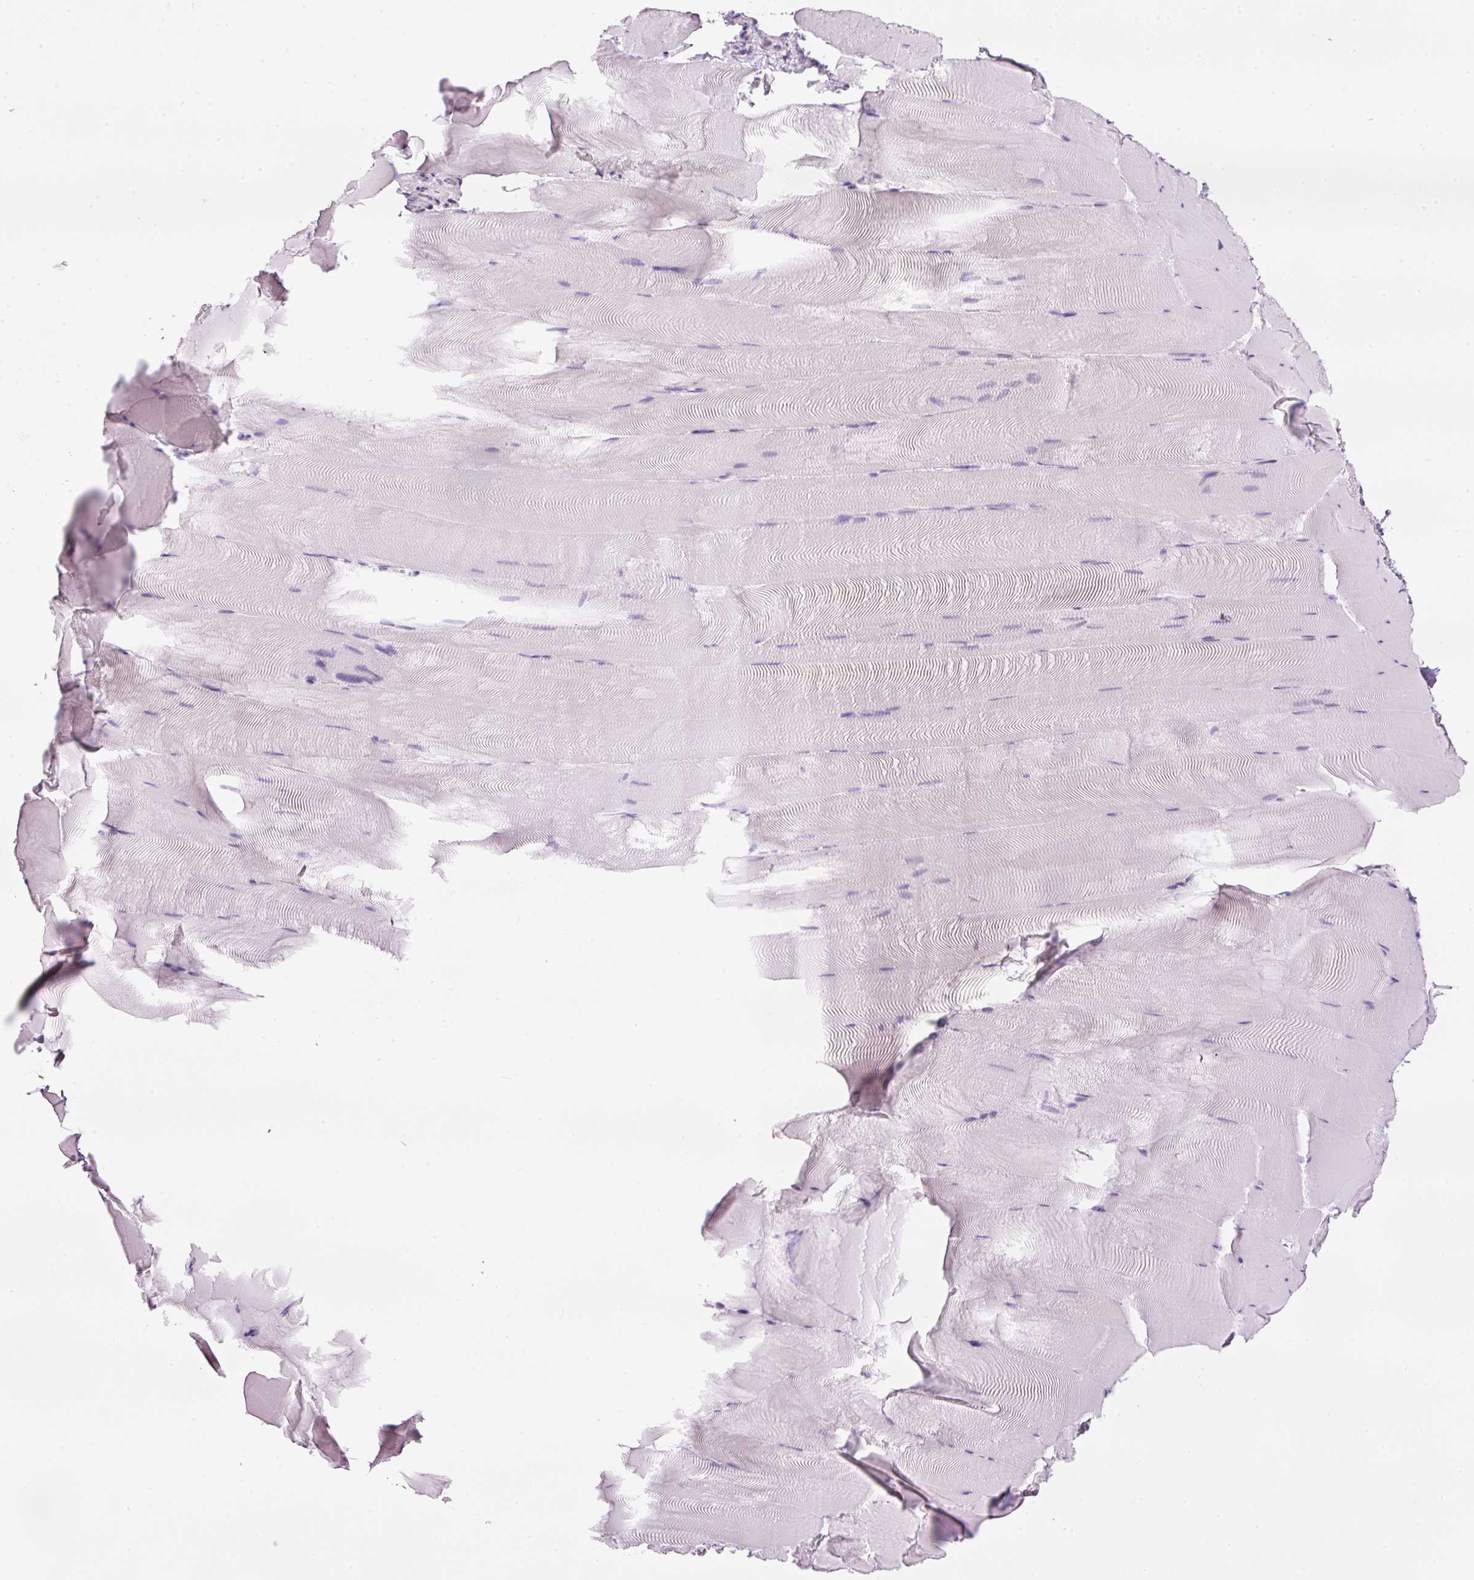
{"staining": {"intensity": "negative", "quantity": "none", "location": "none"}, "tissue": "skeletal muscle", "cell_type": "Myocytes", "image_type": "normal", "snomed": [{"axis": "morphology", "description": "Normal tissue, NOS"}, {"axis": "topography", "description": "Skeletal muscle"}], "caption": "Immunohistochemical staining of benign skeletal muscle displays no significant positivity in myocytes. (DAB immunohistochemistry with hematoxylin counter stain).", "gene": "SRC", "patient": {"sex": "female", "age": 64}}